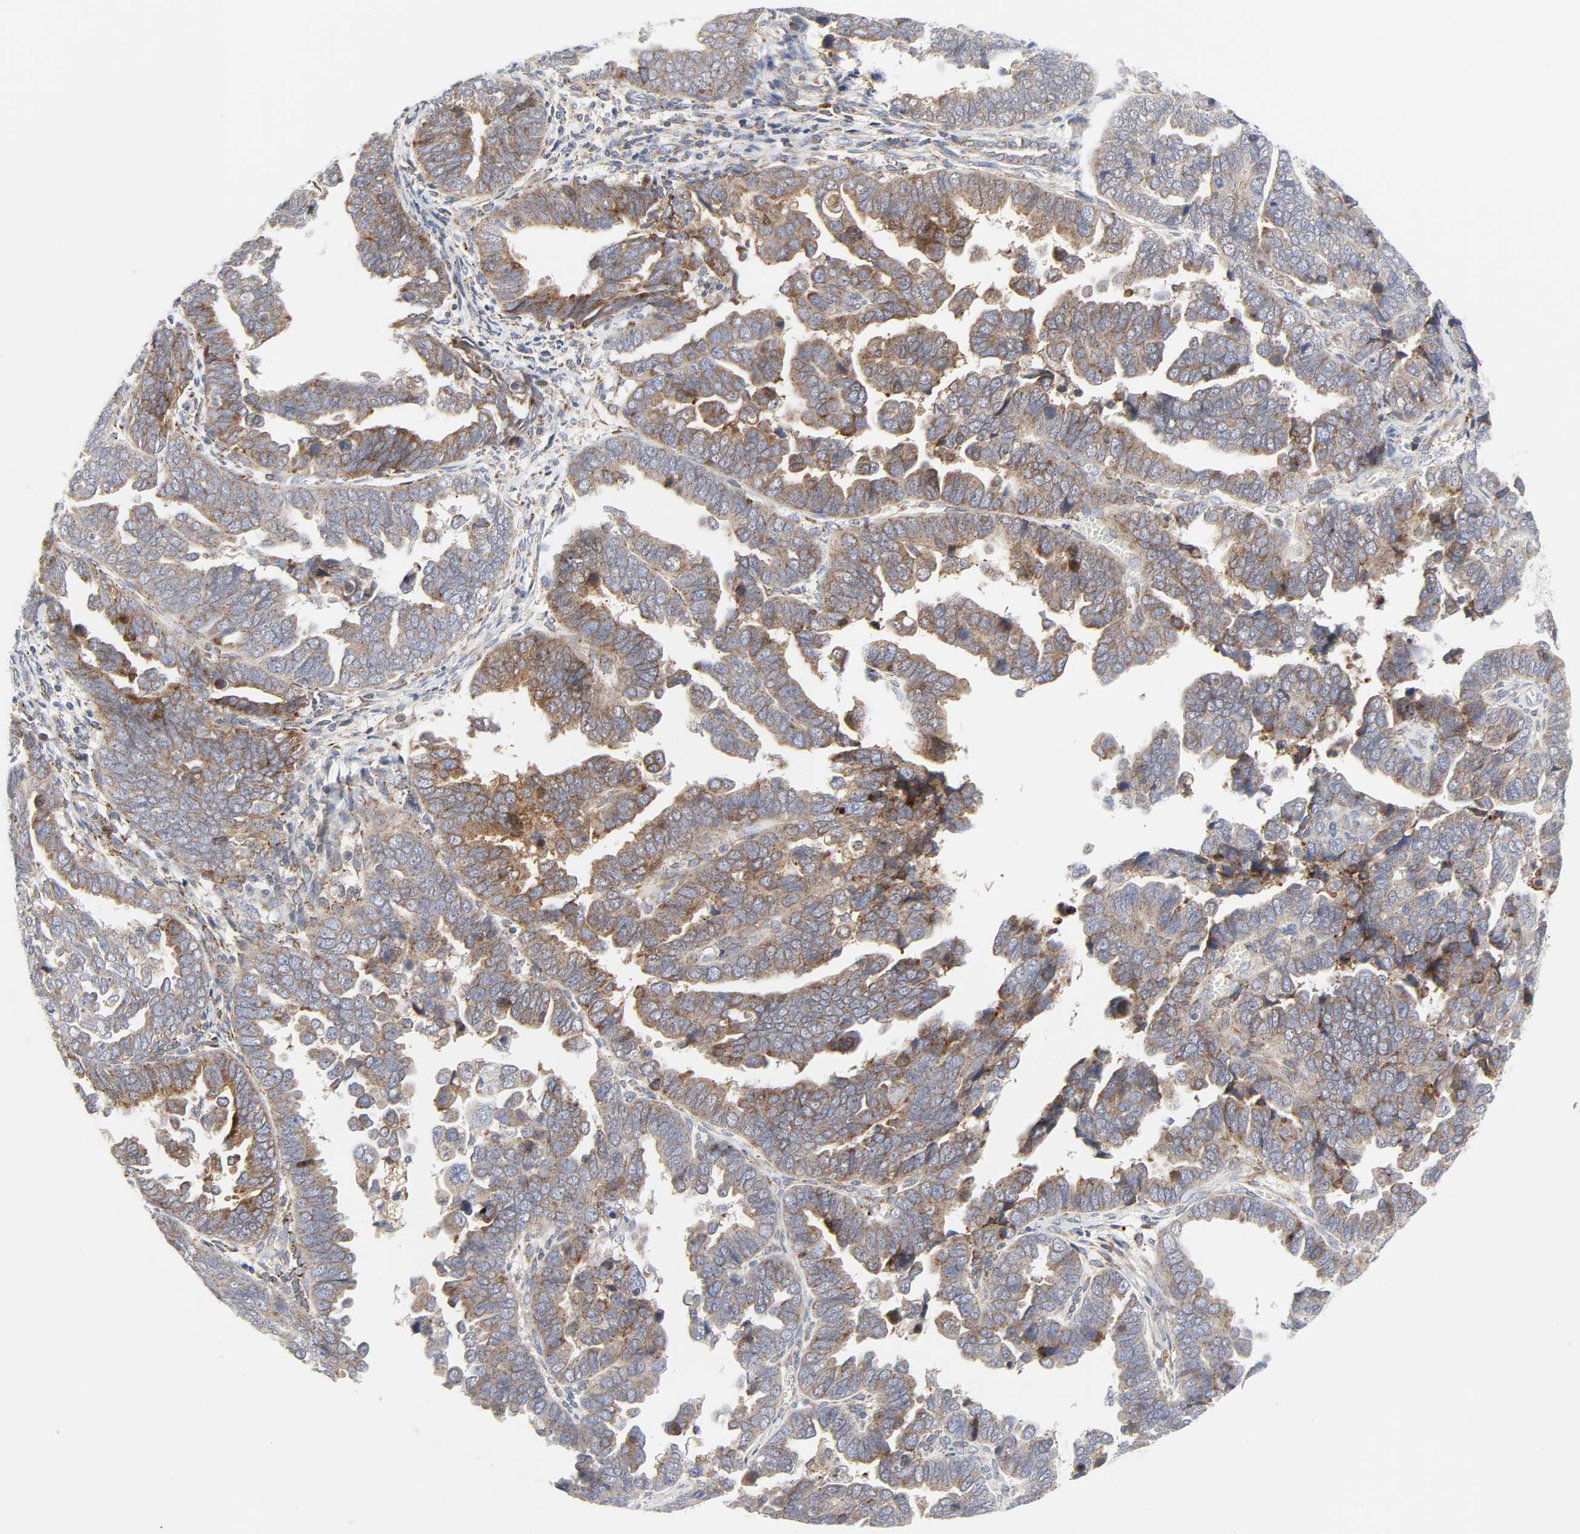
{"staining": {"intensity": "moderate", "quantity": "25%-75%", "location": "cytoplasmic/membranous"}, "tissue": "endometrial cancer", "cell_type": "Tumor cells", "image_type": "cancer", "snomed": [{"axis": "morphology", "description": "Adenocarcinoma, NOS"}, {"axis": "topography", "description": "Endometrium"}], "caption": "A medium amount of moderate cytoplasmic/membranous expression is identified in about 25%-75% of tumor cells in endometrial cancer (adenocarcinoma) tissue.", "gene": "LRP6", "patient": {"sex": "female", "age": 75}}